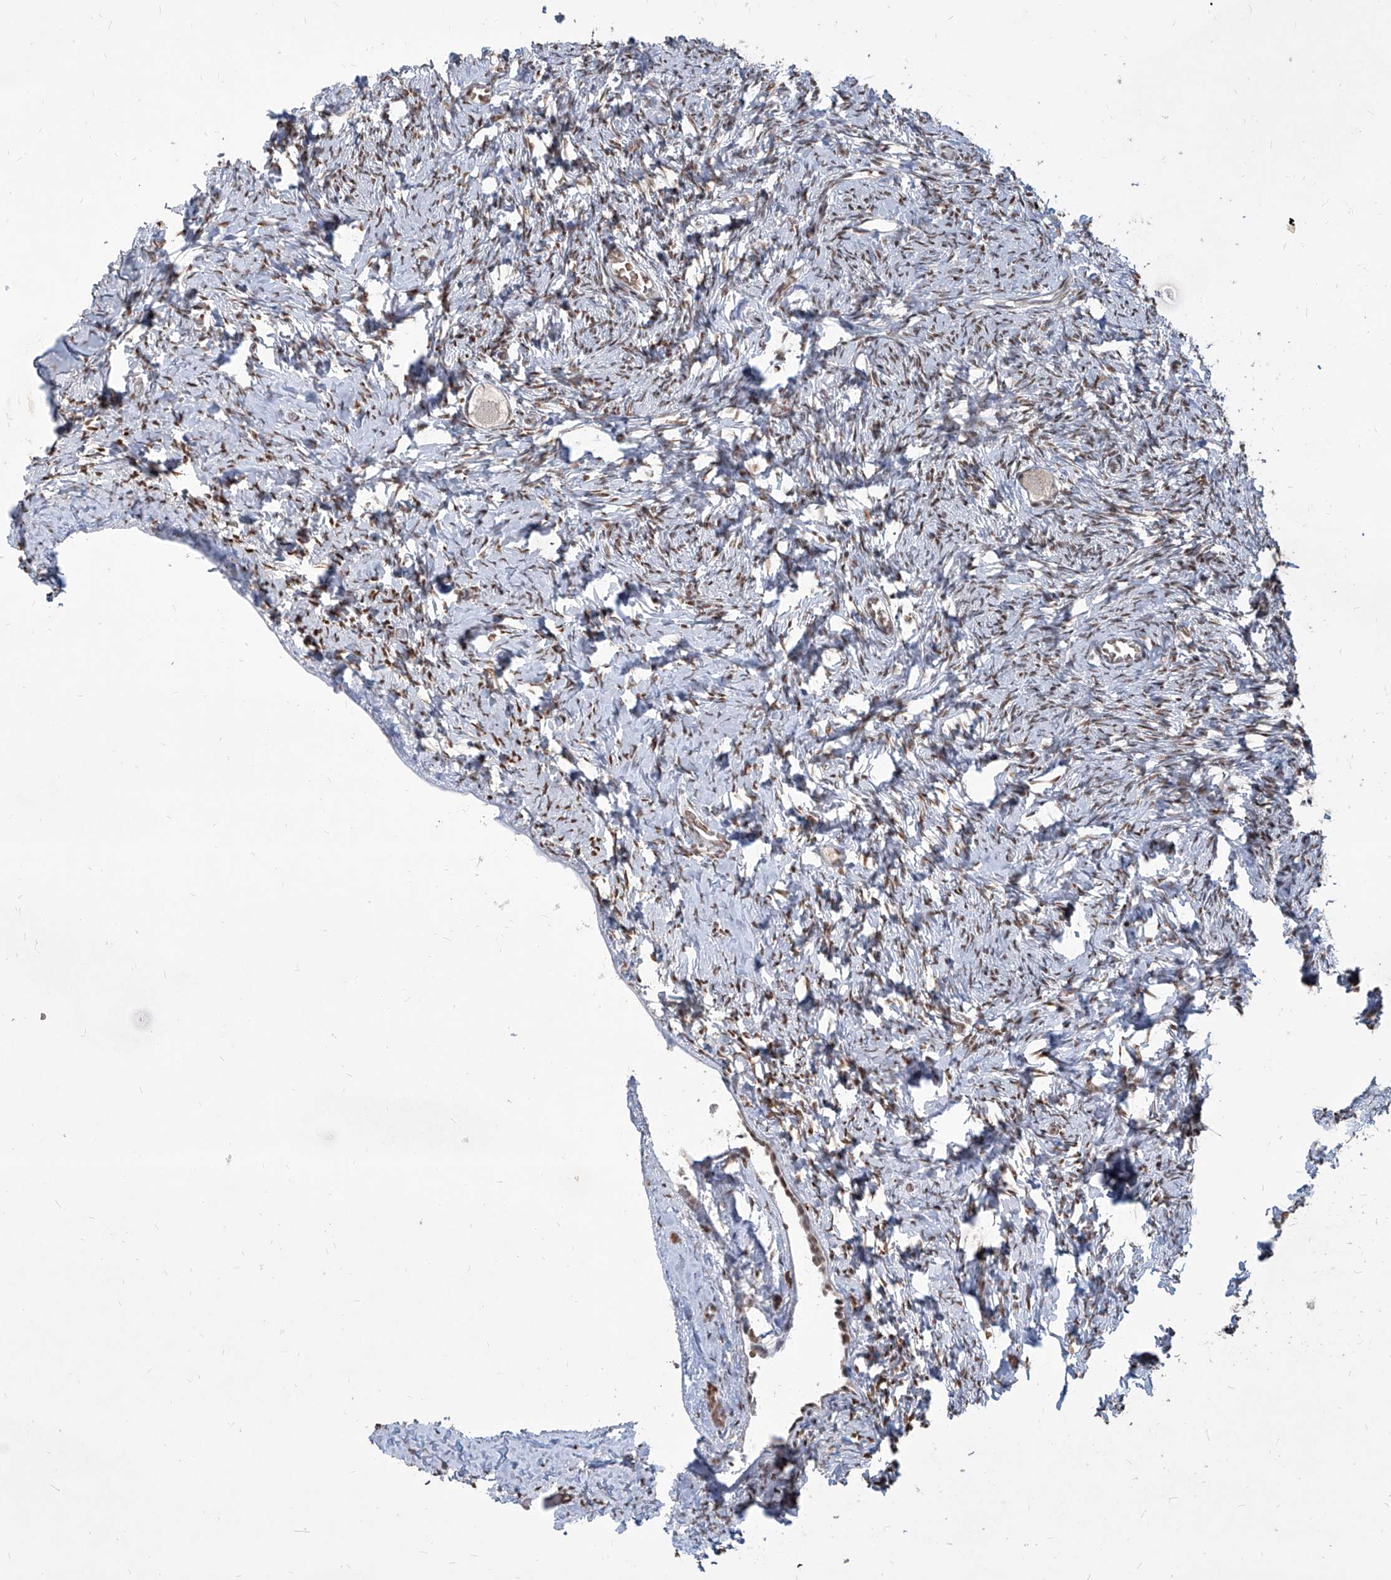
{"staining": {"intensity": "negative", "quantity": "none", "location": "none"}, "tissue": "ovary", "cell_type": "Follicle cells", "image_type": "normal", "snomed": [{"axis": "morphology", "description": "Normal tissue, NOS"}, {"axis": "topography", "description": "Ovary"}], "caption": "Immunohistochemistry photomicrograph of benign human ovary stained for a protein (brown), which reveals no positivity in follicle cells.", "gene": "IRF2", "patient": {"sex": "female", "age": 27}}